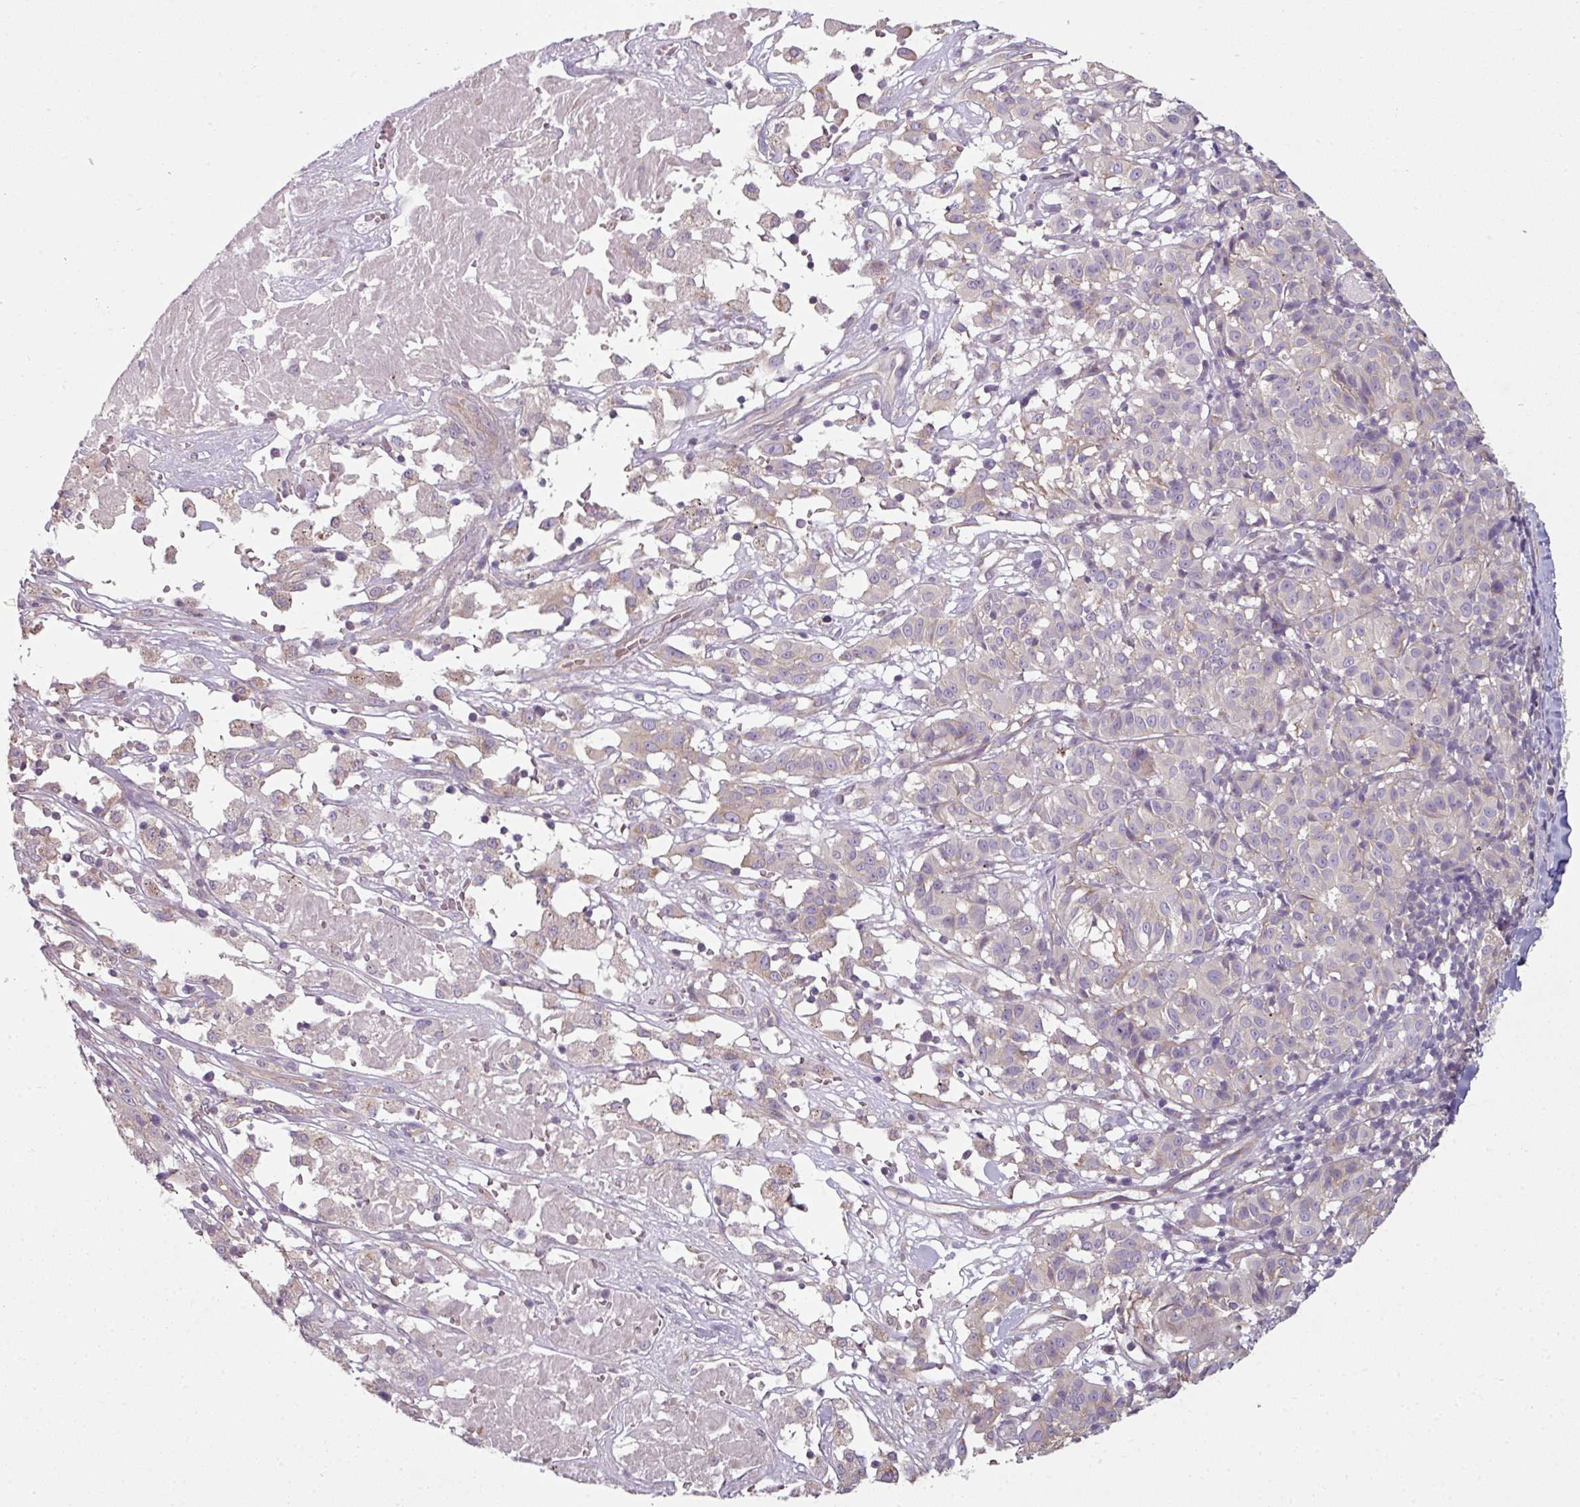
{"staining": {"intensity": "negative", "quantity": "none", "location": "none"}, "tissue": "melanoma", "cell_type": "Tumor cells", "image_type": "cancer", "snomed": [{"axis": "morphology", "description": "Malignant melanoma, NOS"}, {"axis": "topography", "description": "Skin"}], "caption": "Tumor cells show no significant protein expression in melanoma. The staining is performed using DAB brown chromogen with nuclei counter-stained in using hematoxylin.", "gene": "C19orf33", "patient": {"sex": "female", "age": 72}}